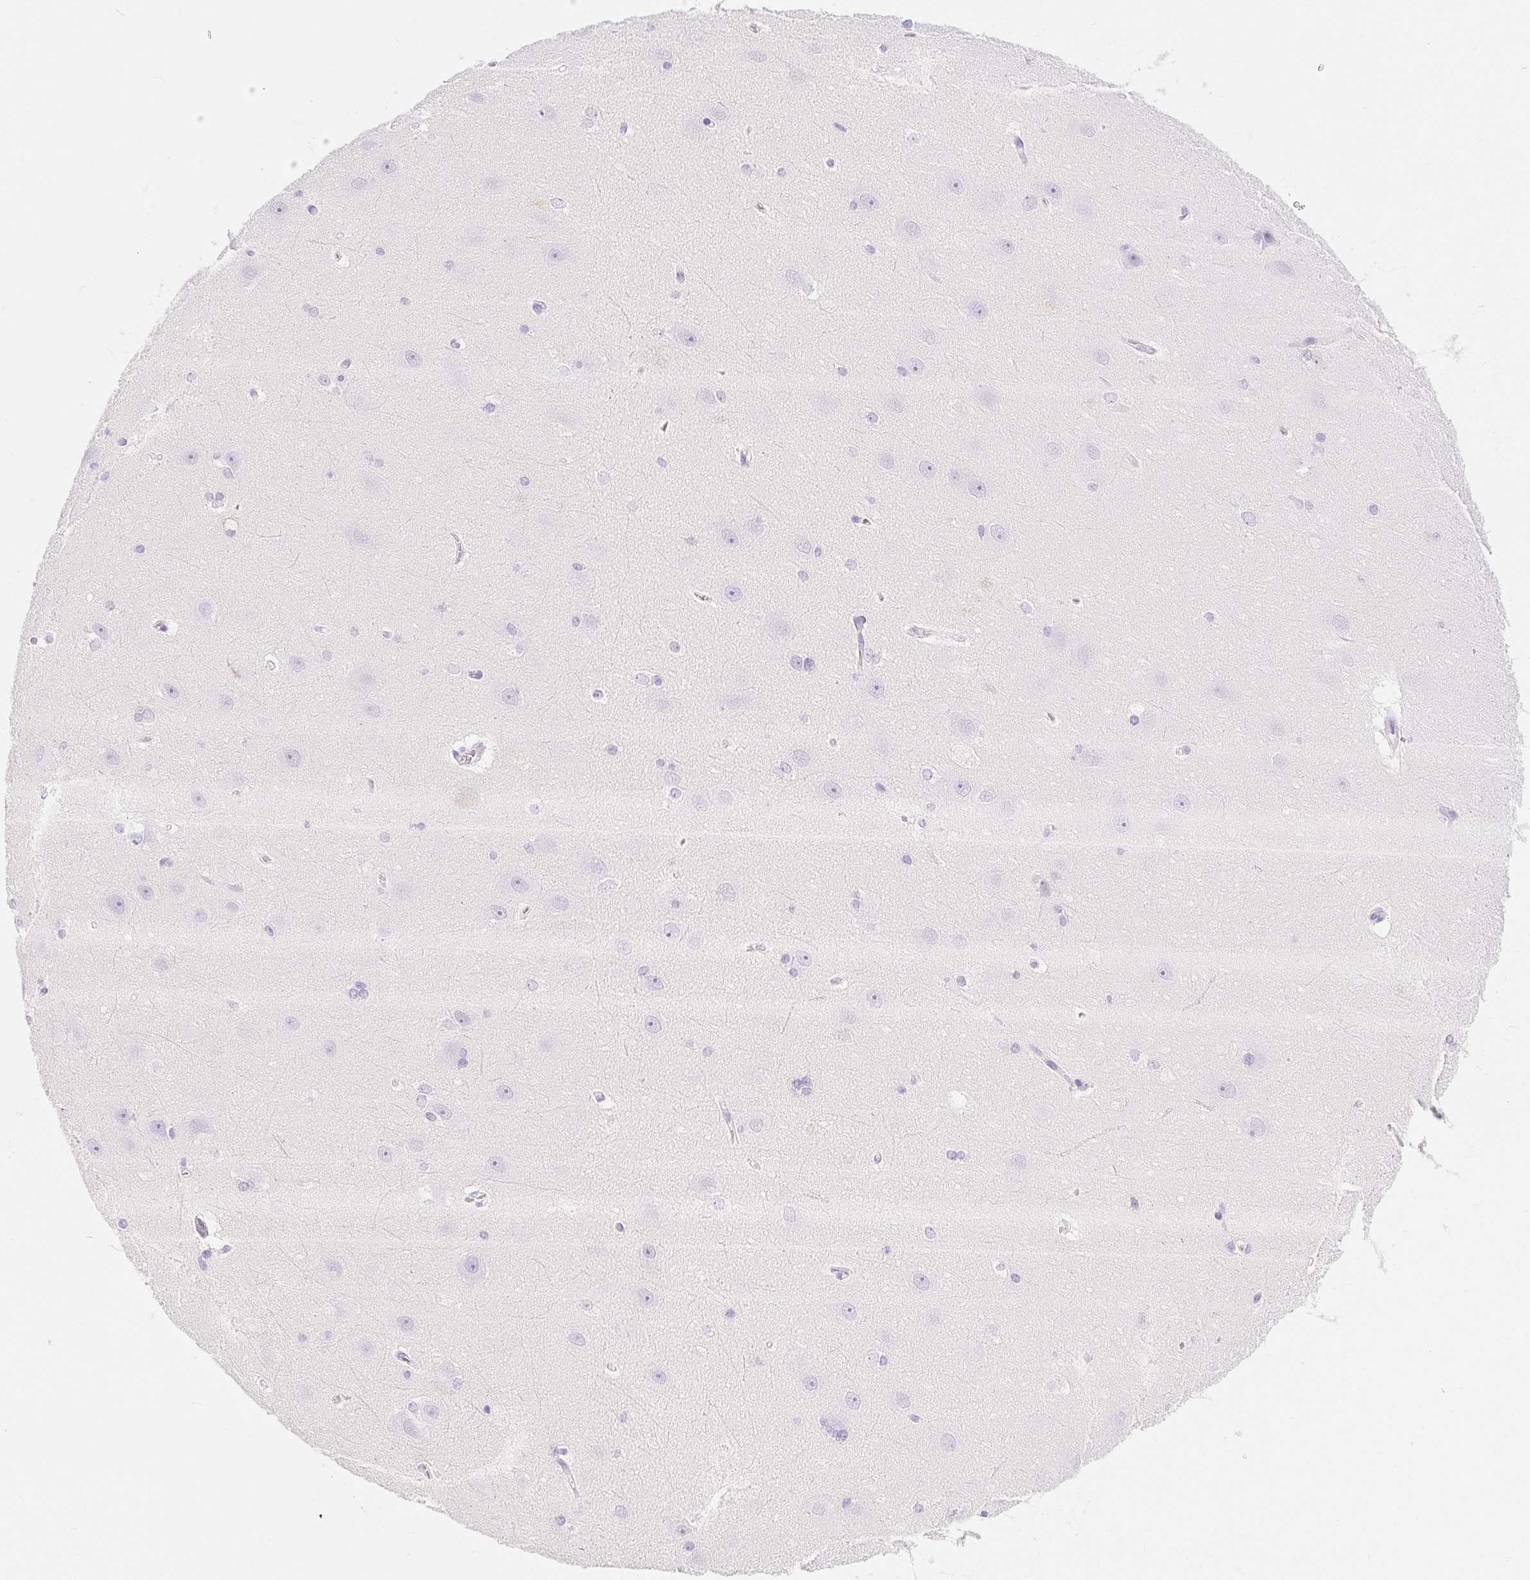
{"staining": {"intensity": "negative", "quantity": "none", "location": "none"}, "tissue": "hippocampus", "cell_type": "Glial cells", "image_type": "normal", "snomed": [{"axis": "morphology", "description": "Normal tissue, NOS"}, {"axis": "topography", "description": "Cerebral cortex"}, {"axis": "topography", "description": "Hippocampus"}], "caption": "An immunohistochemistry photomicrograph of normal hippocampus is shown. There is no staining in glial cells of hippocampus. (DAB (3,3'-diaminobenzidine) IHC with hematoxylin counter stain).", "gene": "XDH", "patient": {"sex": "female", "age": 19}}